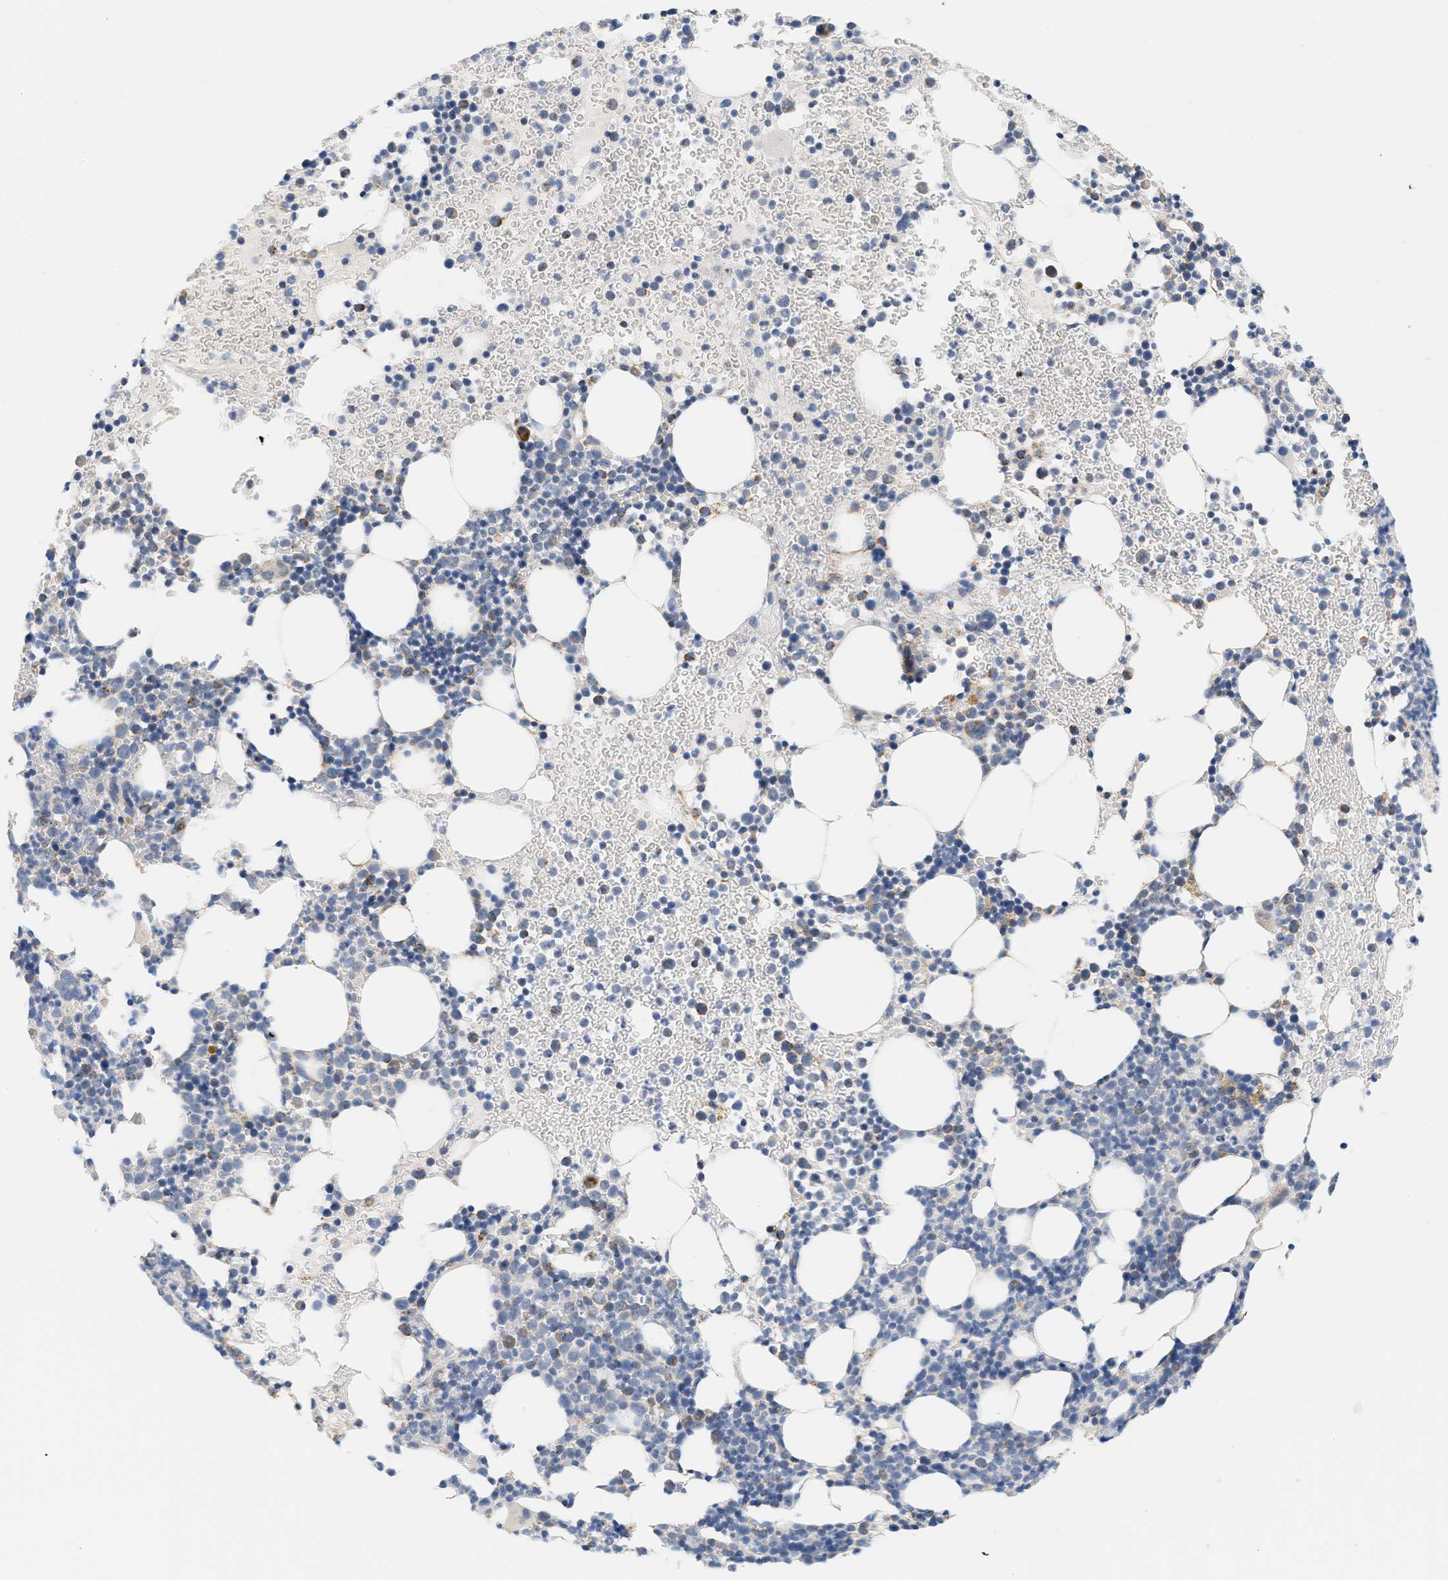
{"staining": {"intensity": "moderate", "quantity": "<25%", "location": "cytoplasmic/membranous"}, "tissue": "bone marrow", "cell_type": "Hematopoietic cells", "image_type": "normal", "snomed": [{"axis": "morphology", "description": "Normal tissue, NOS"}, {"axis": "morphology", "description": "Inflammation, NOS"}, {"axis": "topography", "description": "Bone marrow"}], "caption": "An image of bone marrow stained for a protein reveals moderate cytoplasmic/membranous brown staining in hematopoietic cells. The staining was performed using DAB (3,3'-diaminobenzidine), with brown indicating positive protein expression. Nuclei are stained blue with hematoxylin.", "gene": "GRPEL2", "patient": {"sex": "female", "age": 67}}